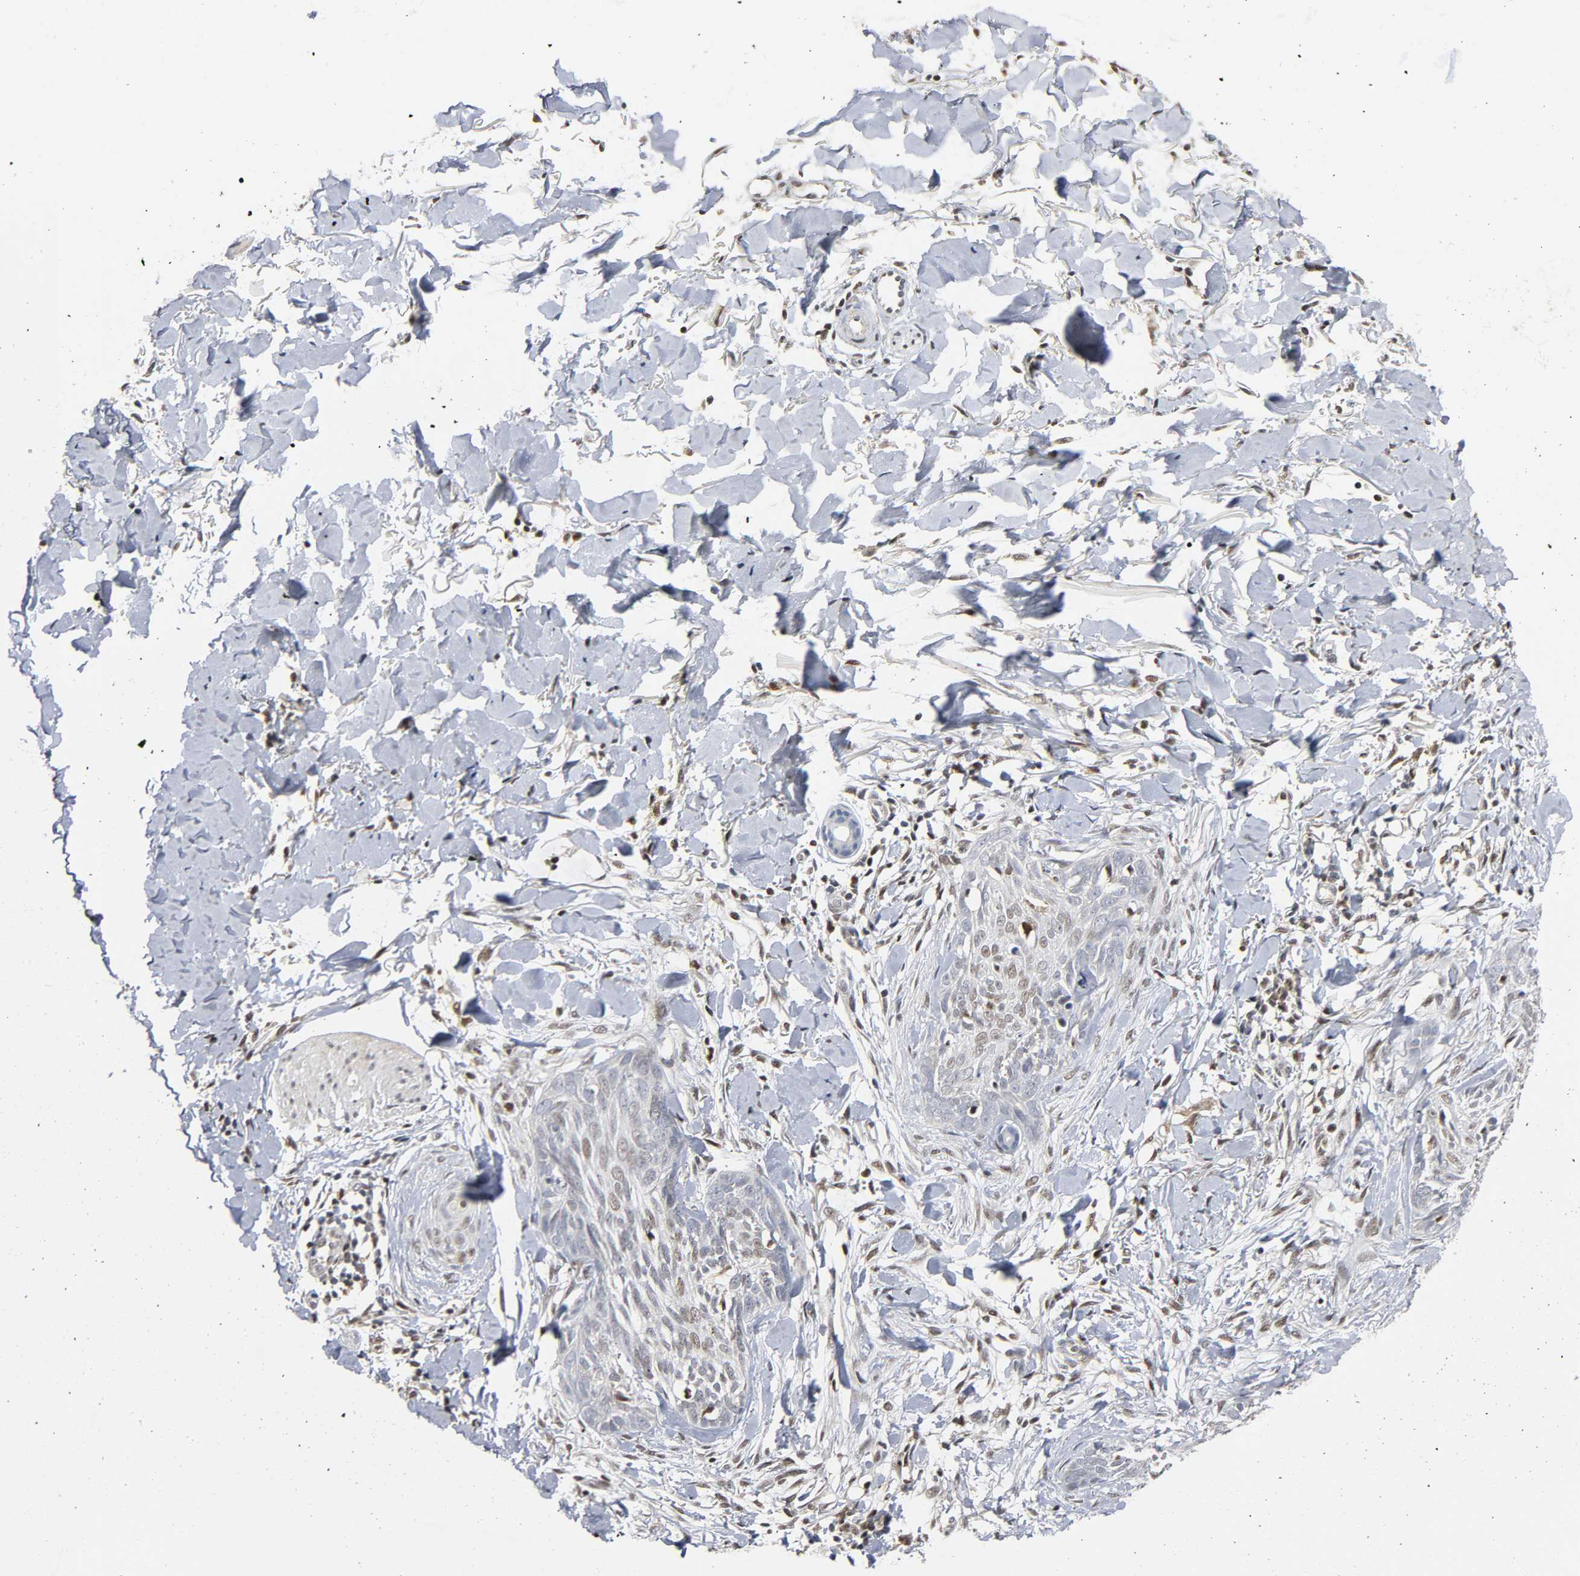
{"staining": {"intensity": "weak", "quantity": "25%-75%", "location": "nuclear"}, "tissue": "skin cancer", "cell_type": "Tumor cells", "image_type": "cancer", "snomed": [{"axis": "morphology", "description": "Normal tissue, NOS"}, {"axis": "morphology", "description": "Basal cell carcinoma"}, {"axis": "topography", "description": "Skin"}], "caption": "Tumor cells display low levels of weak nuclear staining in about 25%-75% of cells in skin cancer (basal cell carcinoma).", "gene": "KAT2B", "patient": {"sex": "male", "age": 71}}